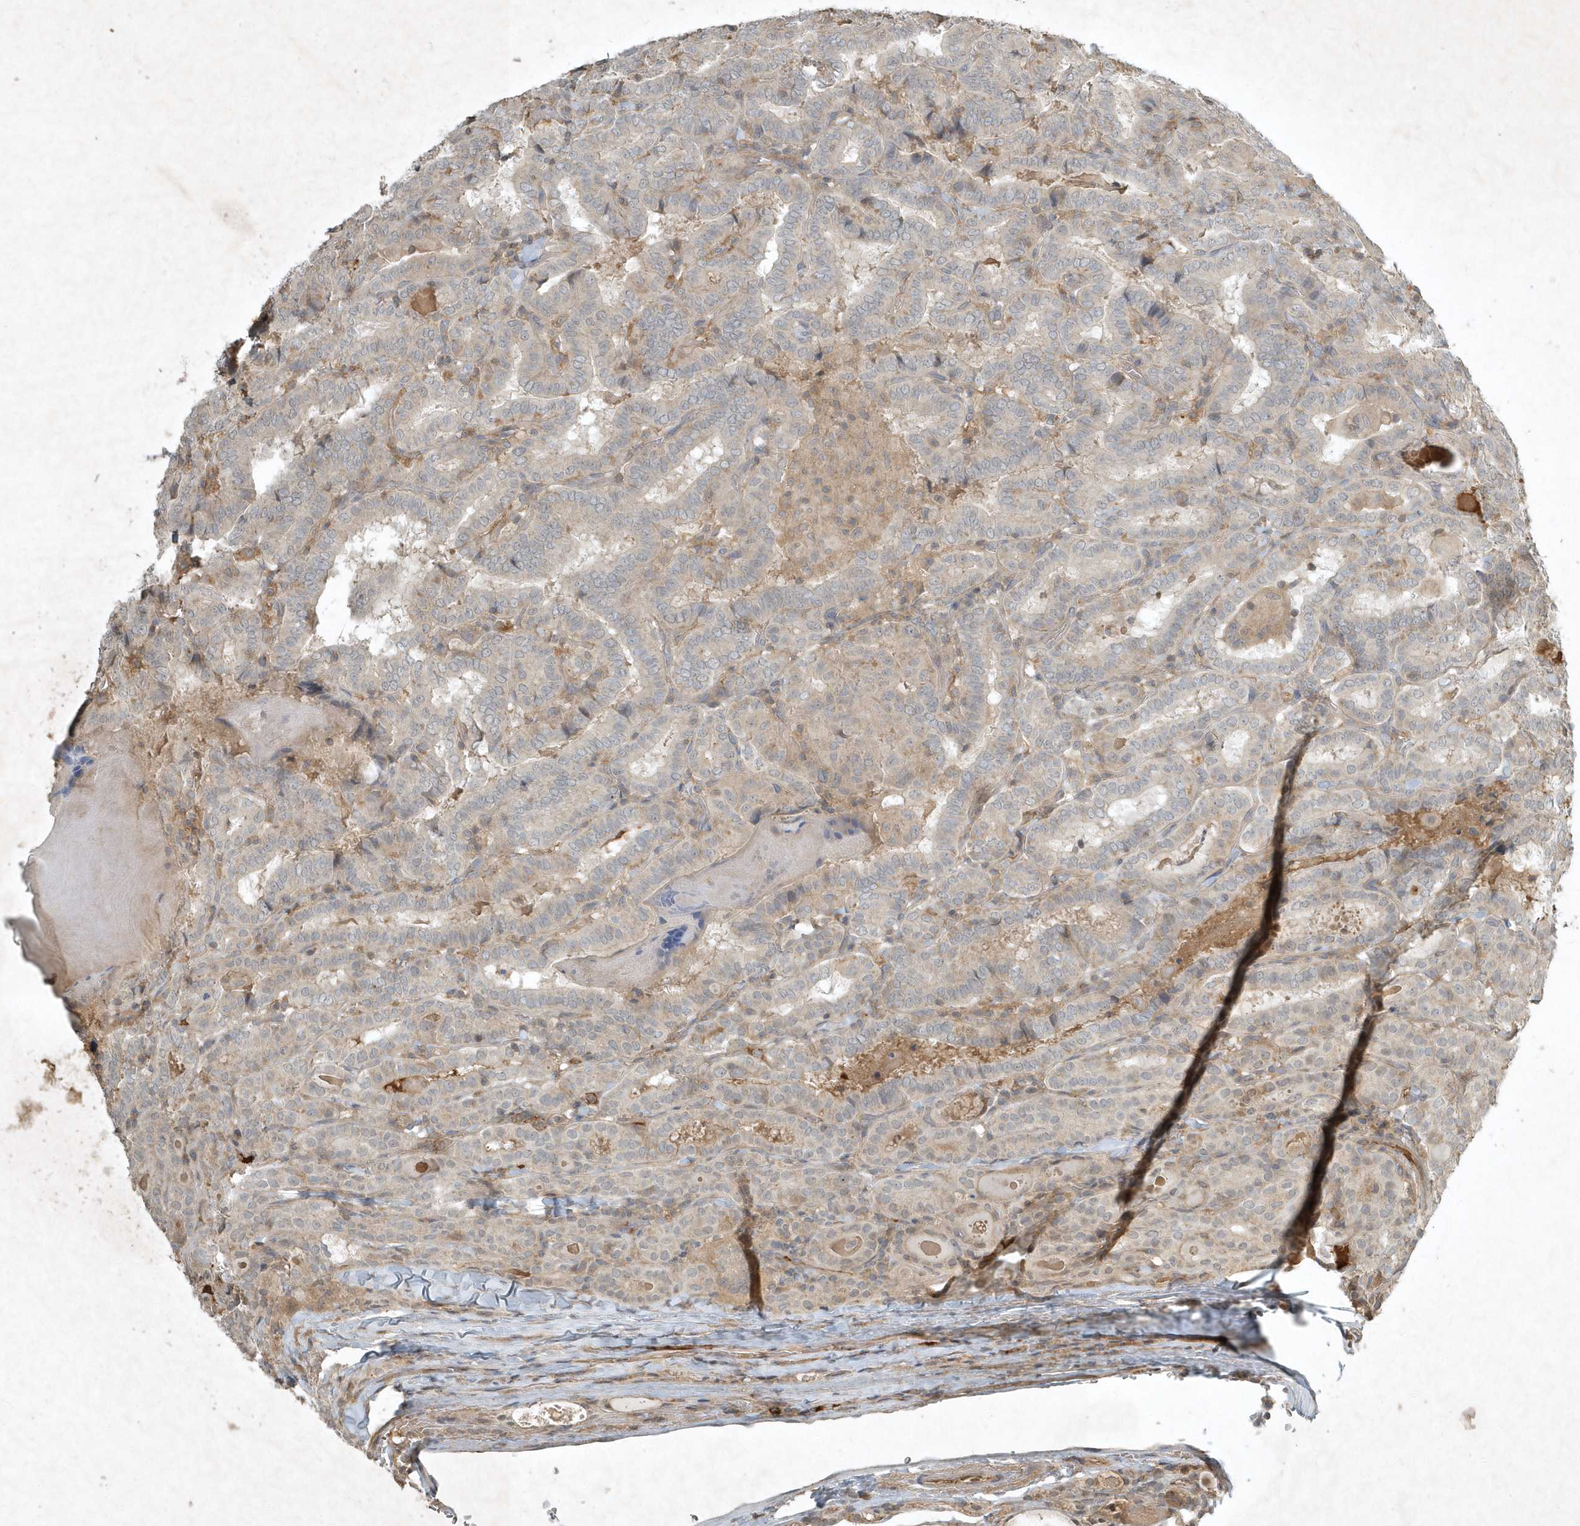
{"staining": {"intensity": "negative", "quantity": "none", "location": "none"}, "tissue": "thyroid cancer", "cell_type": "Tumor cells", "image_type": "cancer", "snomed": [{"axis": "morphology", "description": "Papillary adenocarcinoma, NOS"}, {"axis": "topography", "description": "Thyroid gland"}], "caption": "There is no significant positivity in tumor cells of thyroid cancer.", "gene": "TNFAIP6", "patient": {"sex": "female", "age": 72}}